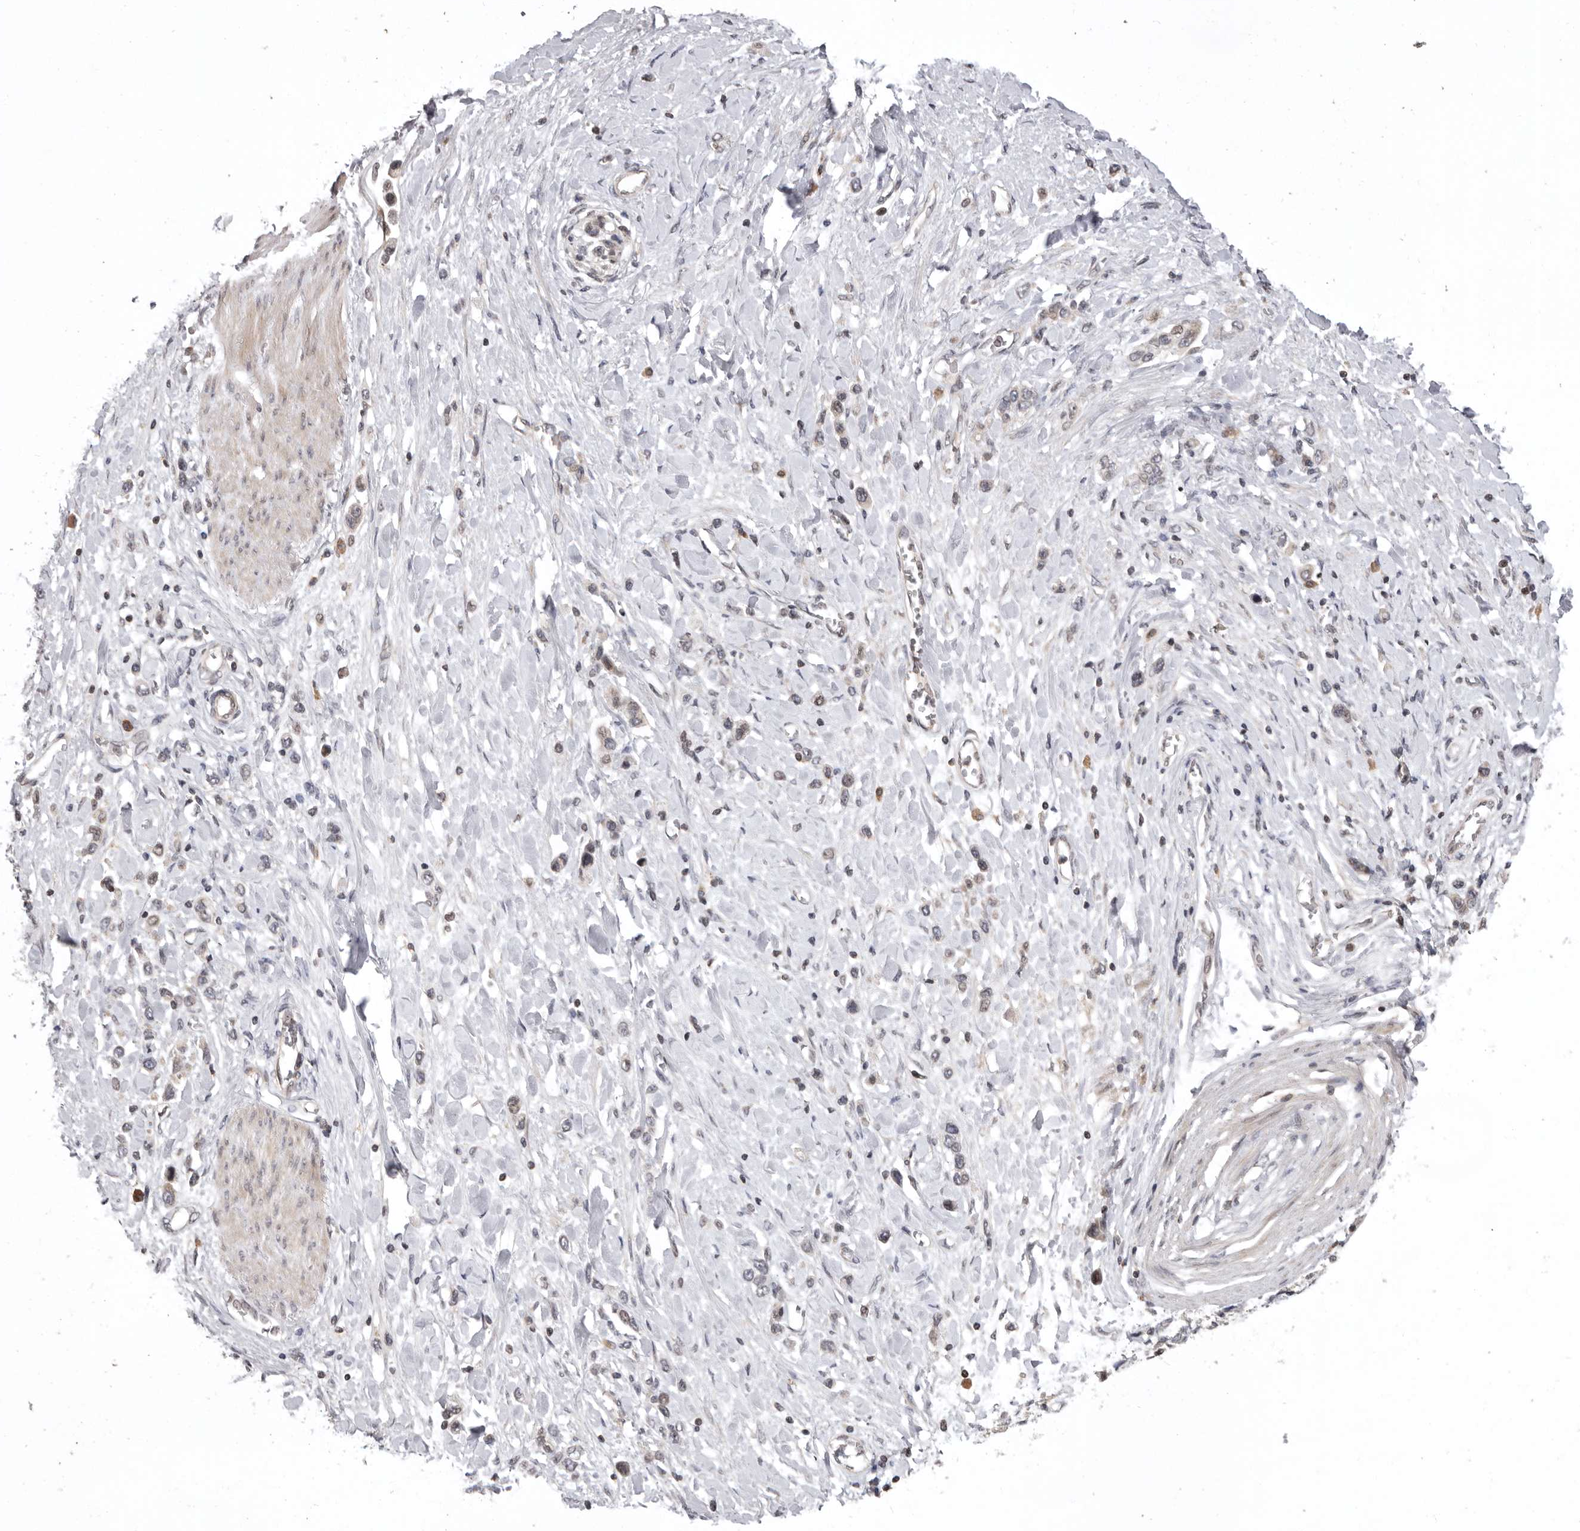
{"staining": {"intensity": "weak", "quantity": "<25%", "location": "cytoplasmic/membranous"}, "tissue": "stomach cancer", "cell_type": "Tumor cells", "image_type": "cancer", "snomed": [{"axis": "morphology", "description": "Adenocarcinoma, NOS"}, {"axis": "topography", "description": "Stomach"}], "caption": "A photomicrograph of adenocarcinoma (stomach) stained for a protein exhibits no brown staining in tumor cells.", "gene": "AZIN1", "patient": {"sex": "female", "age": 65}}